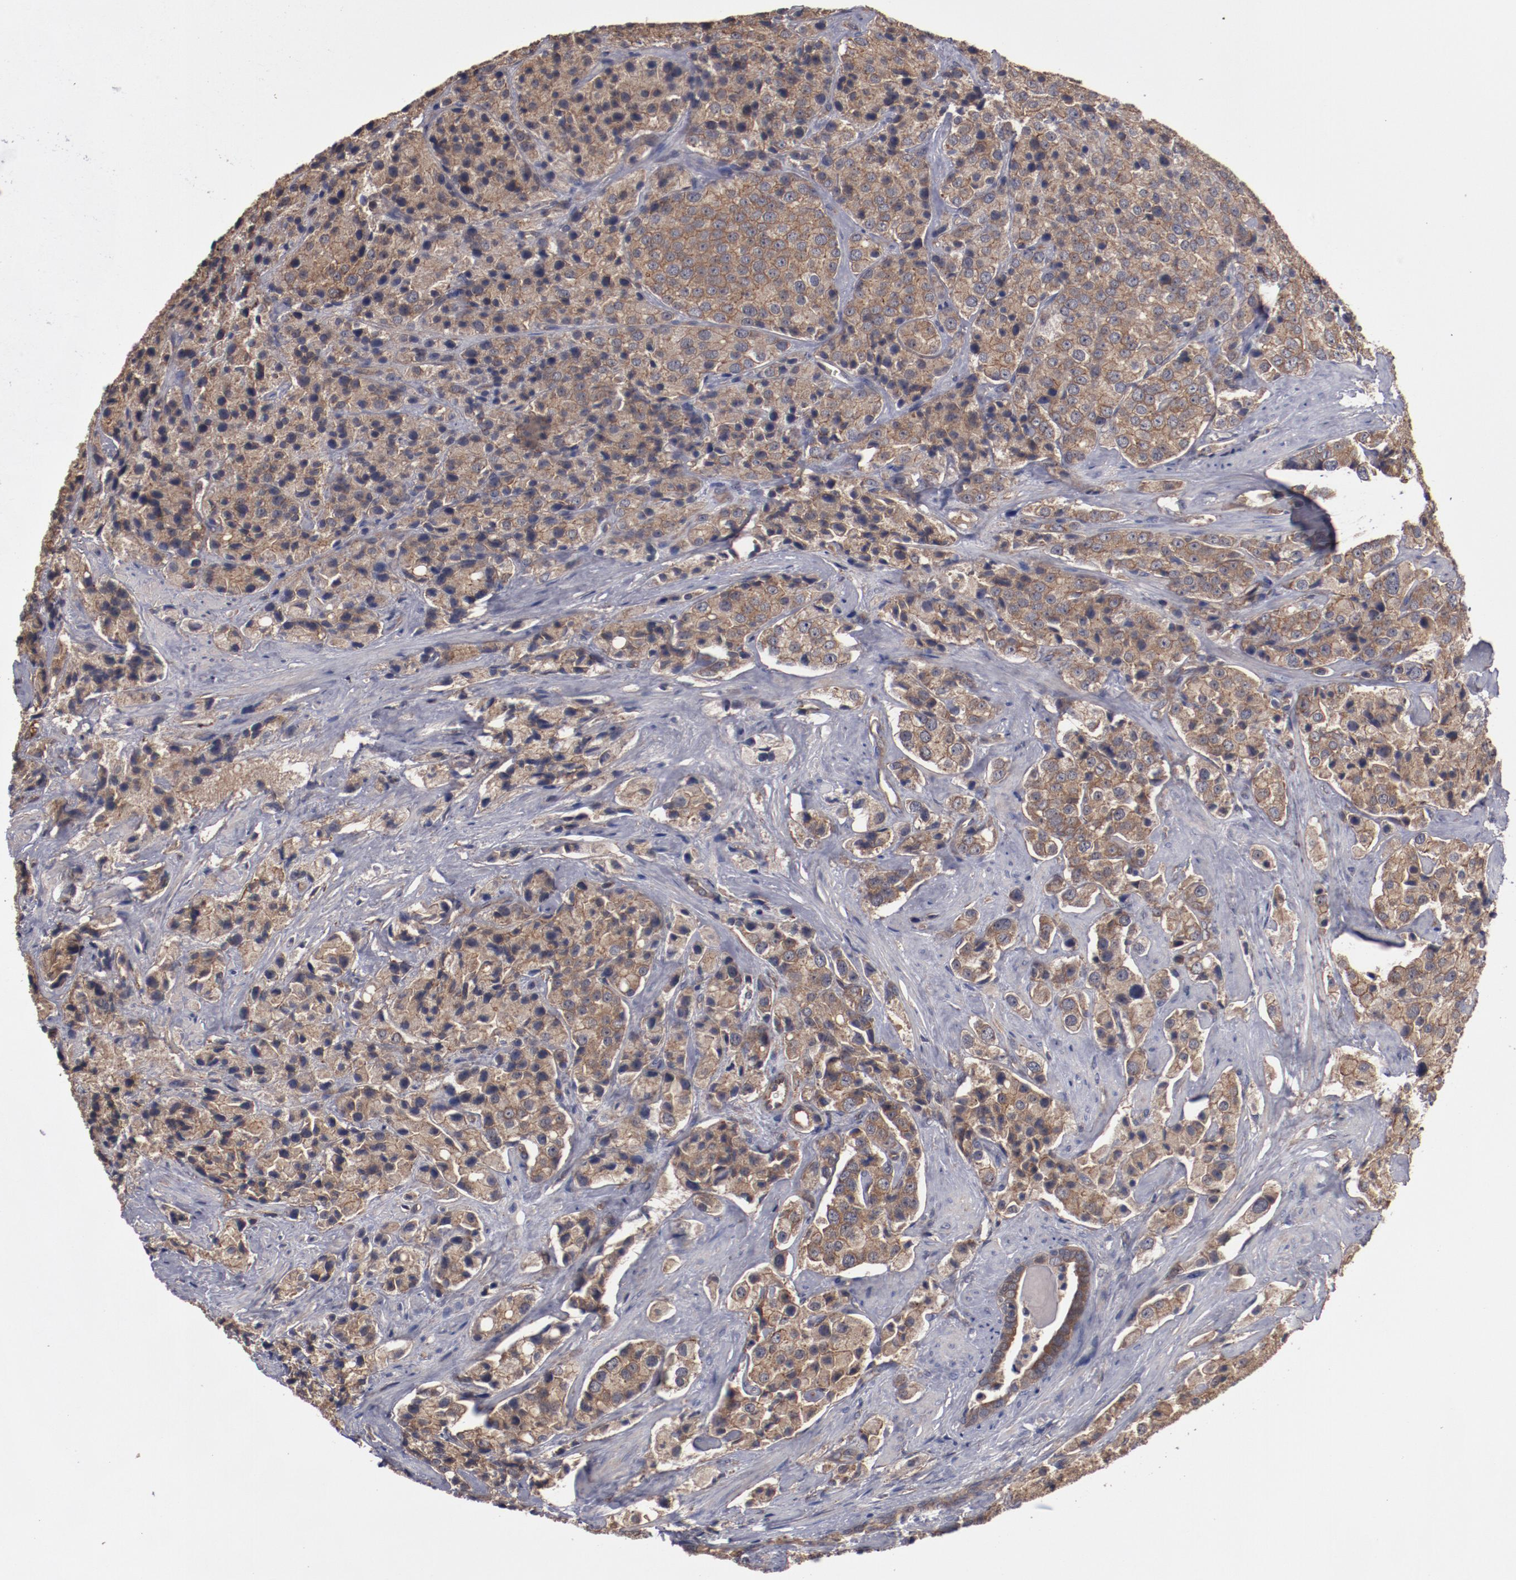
{"staining": {"intensity": "moderate", "quantity": ">75%", "location": "cytoplasmic/membranous"}, "tissue": "prostate cancer", "cell_type": "Tumor cells", "image_type": "cancer", "snomed": [{"axis": "morphology", "description": "Adenocarcinoma, Medium grade"}, {"axis": "topography", "description": "Prostate"}], "caption": "DAB immunohistochemical staining of prostate cancer (medium-grade adenocarcinoma) exhibits moderate cytoplasmic/membranous protein expression in approximately >75% of tumor cells.", "gene": "DNAAF2", "patient": {"sex": "male", "age": 70}}